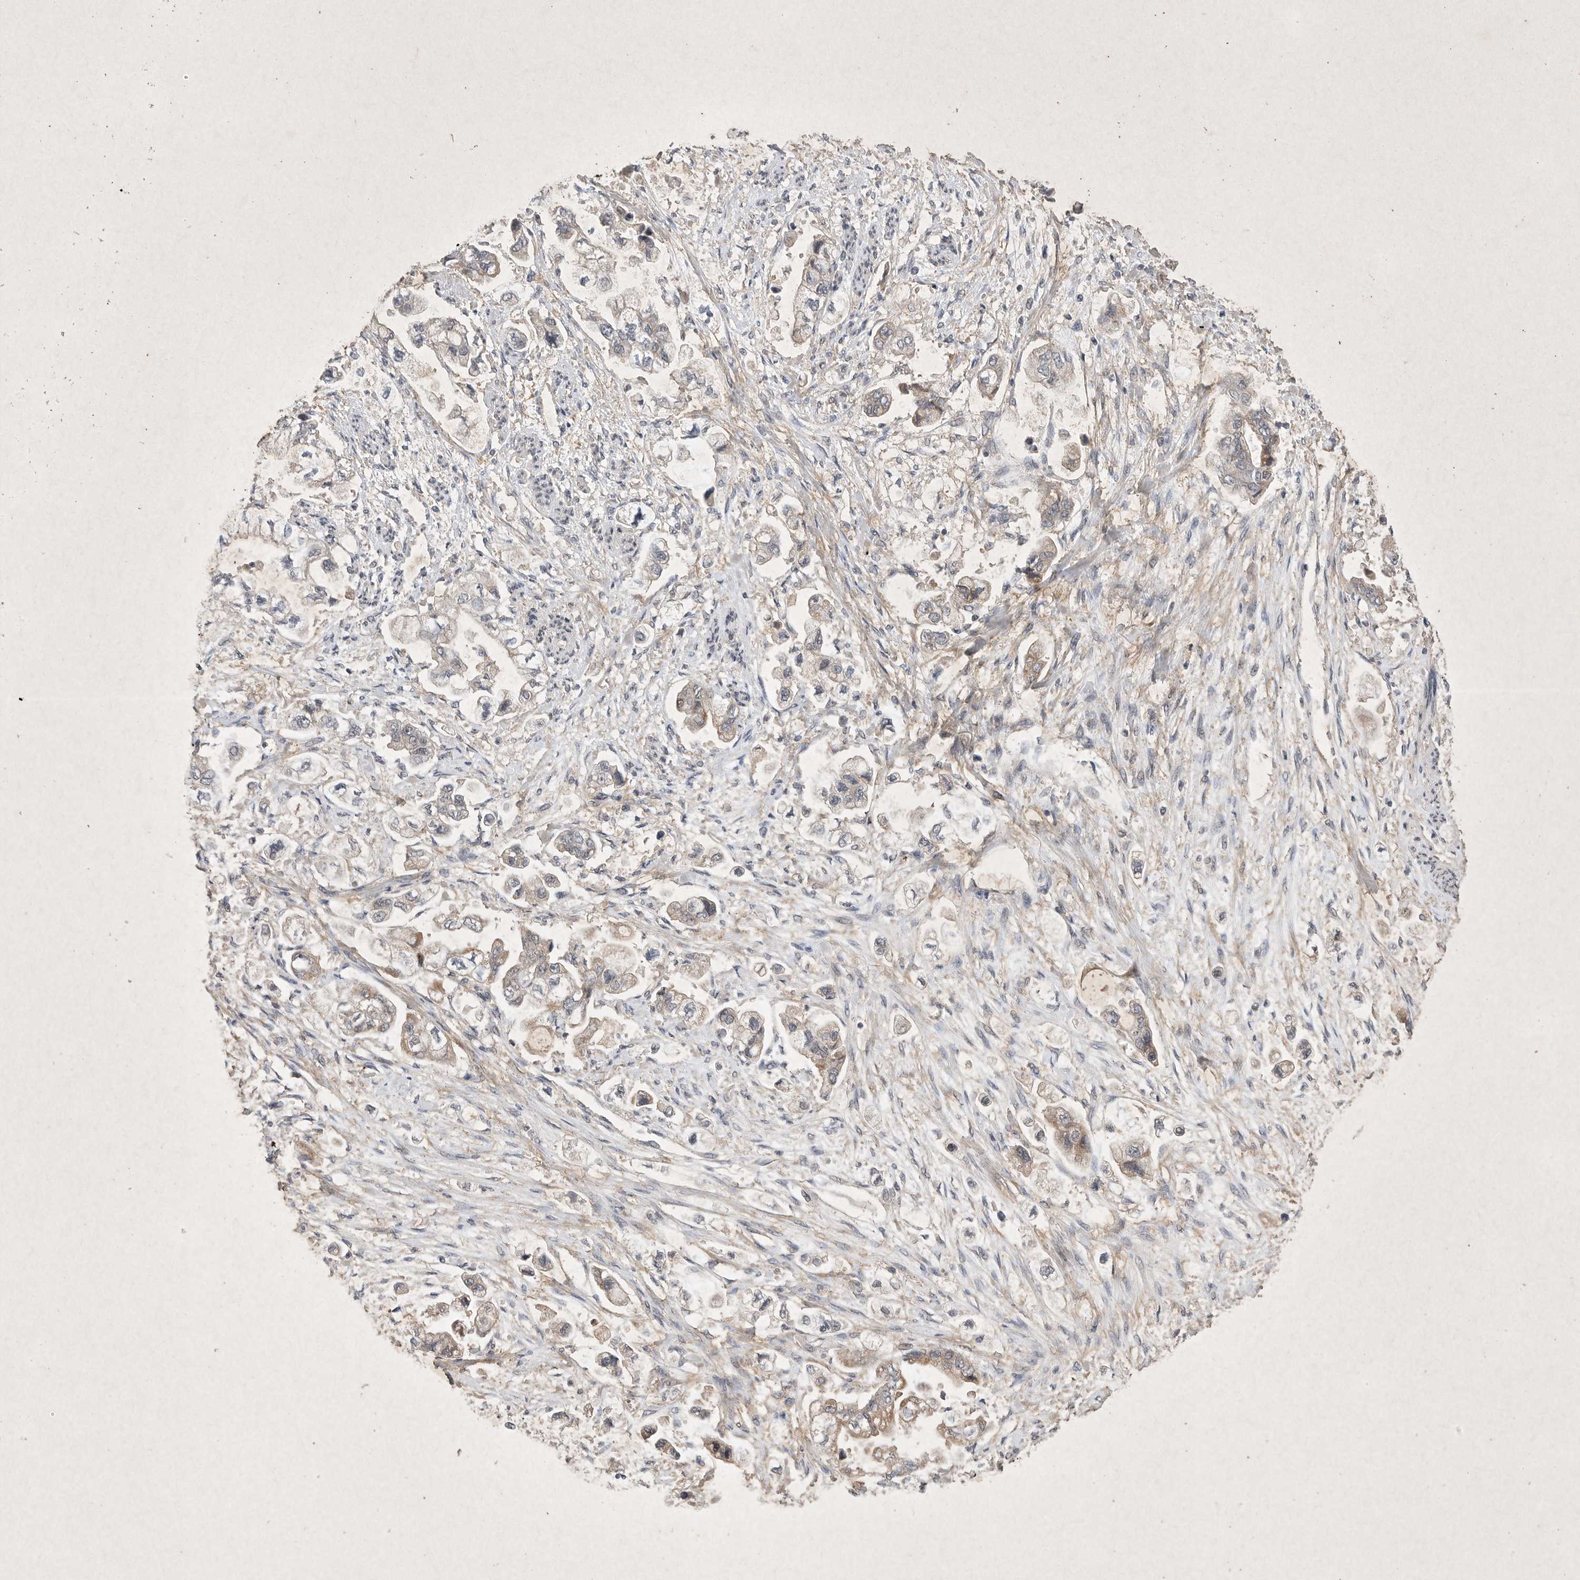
{"staining": {"intensity": "weak", "quantity": "<25%", "location": "cytoplasmic/membranous"}, "tissue": "stomach cancer", "cell_type": "Tumor cells", "image_type": "cancer", "snomed": [{"axis": "morphology", "description": "Adenocarcinoma, NOS"}, {"axis": "topography", "description": "Stomach"}], "caption": "High power microscopy micrograph of an IHC micrograph of adenocarcinoma (stomach), revealing no significant positivity in tumor cells.", "gene": "DDR1", "patient": {"sex": "male", "age": 62}}